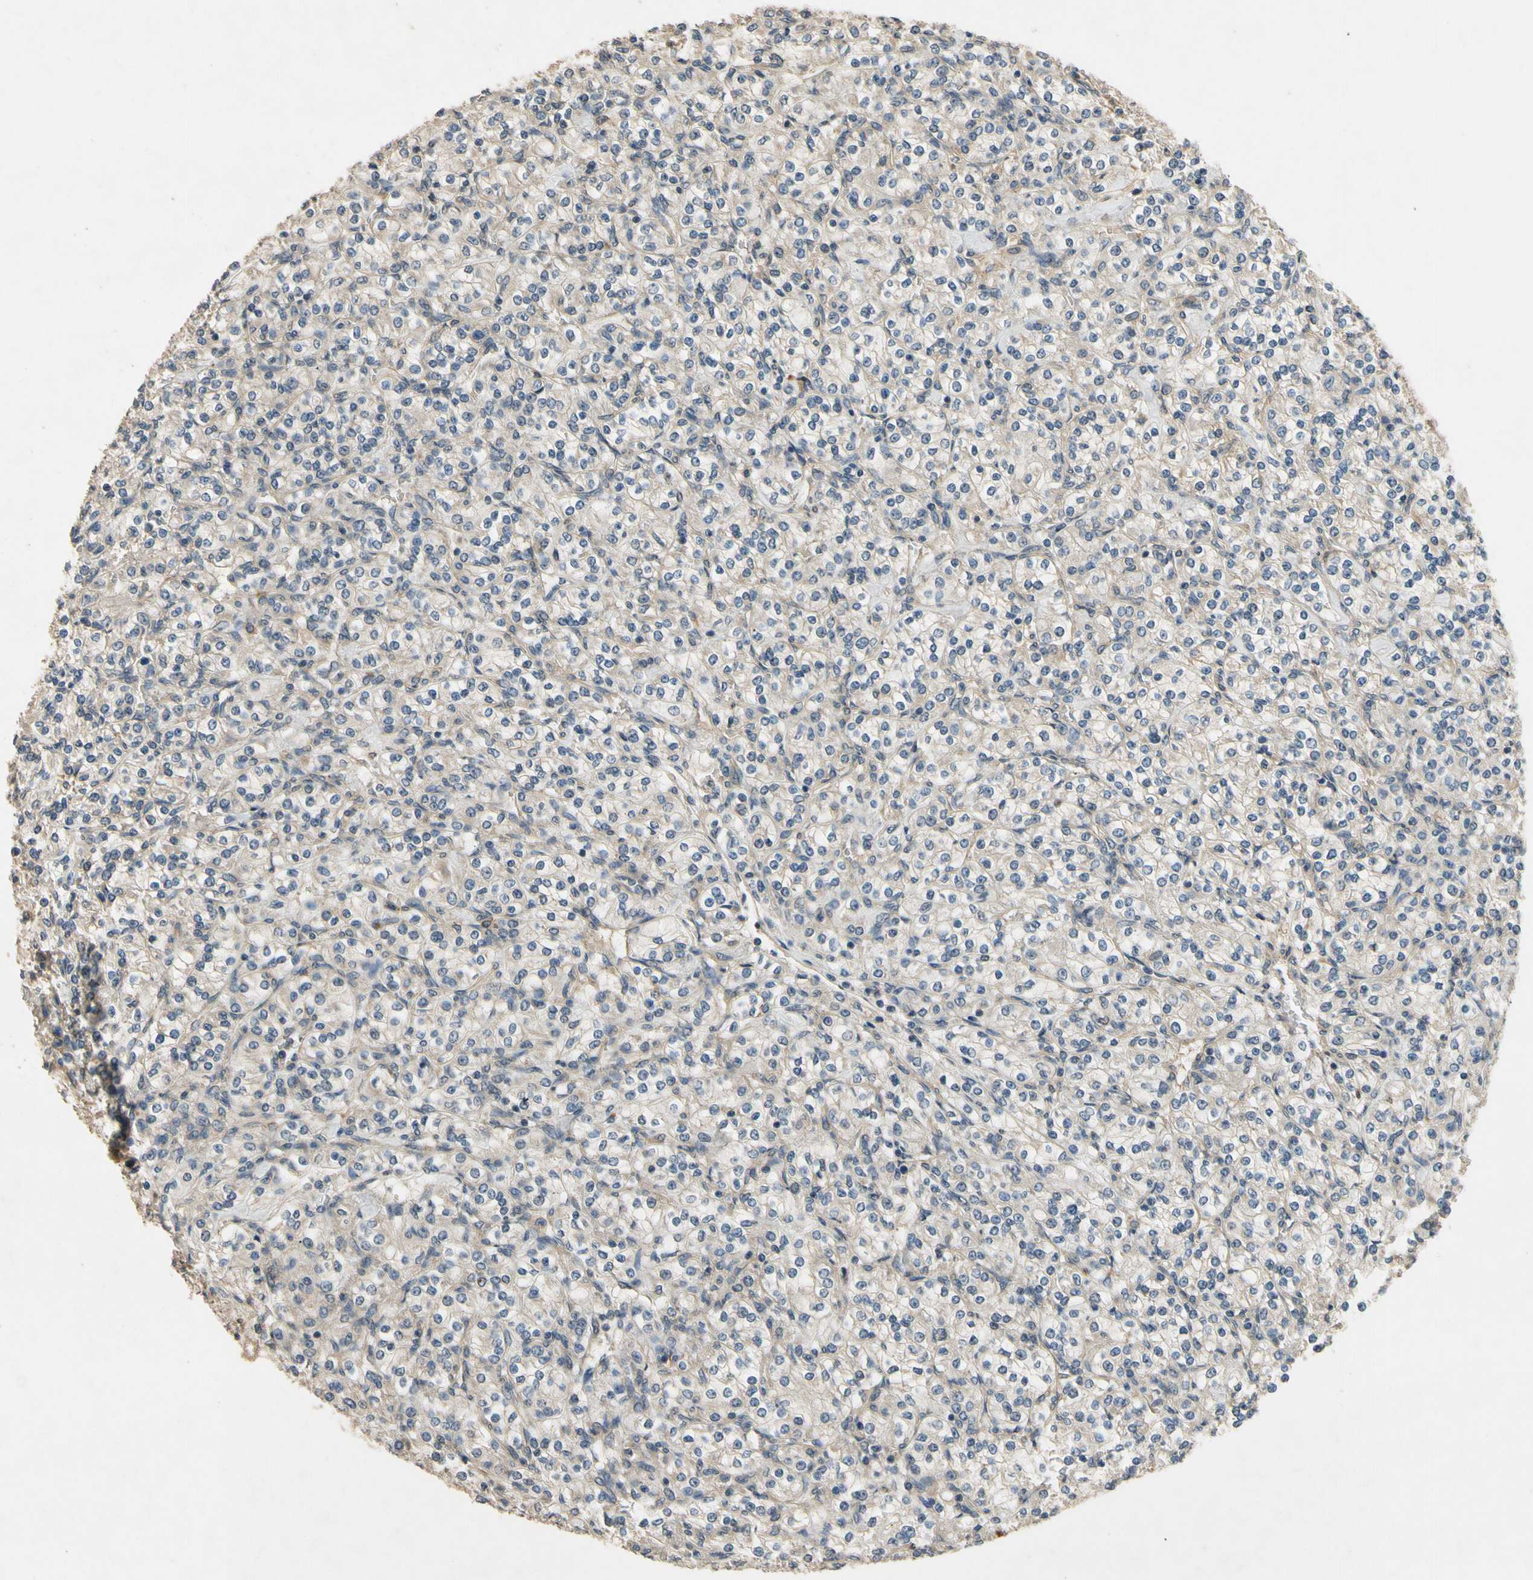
{"staining": {"intensity": "negative", "quantity": "none", "location": "none"}, "tissue": "renal cancer", "cell_type": "Tumor cells", "image_type": "cancer", "snomed": [{"axis": "morphology", "description": "Adenocarcinoma, NOS"}, {"axis": "topography", "description": "Kidney"}], "caption": "An IHC micrograph of adenocarcinoma (renal) is shown. There is no staining in tumor cells of adenocarcinoma (renal).", "gene": "ALKBH3", "patient": {"sex": "male", "age": 77}}